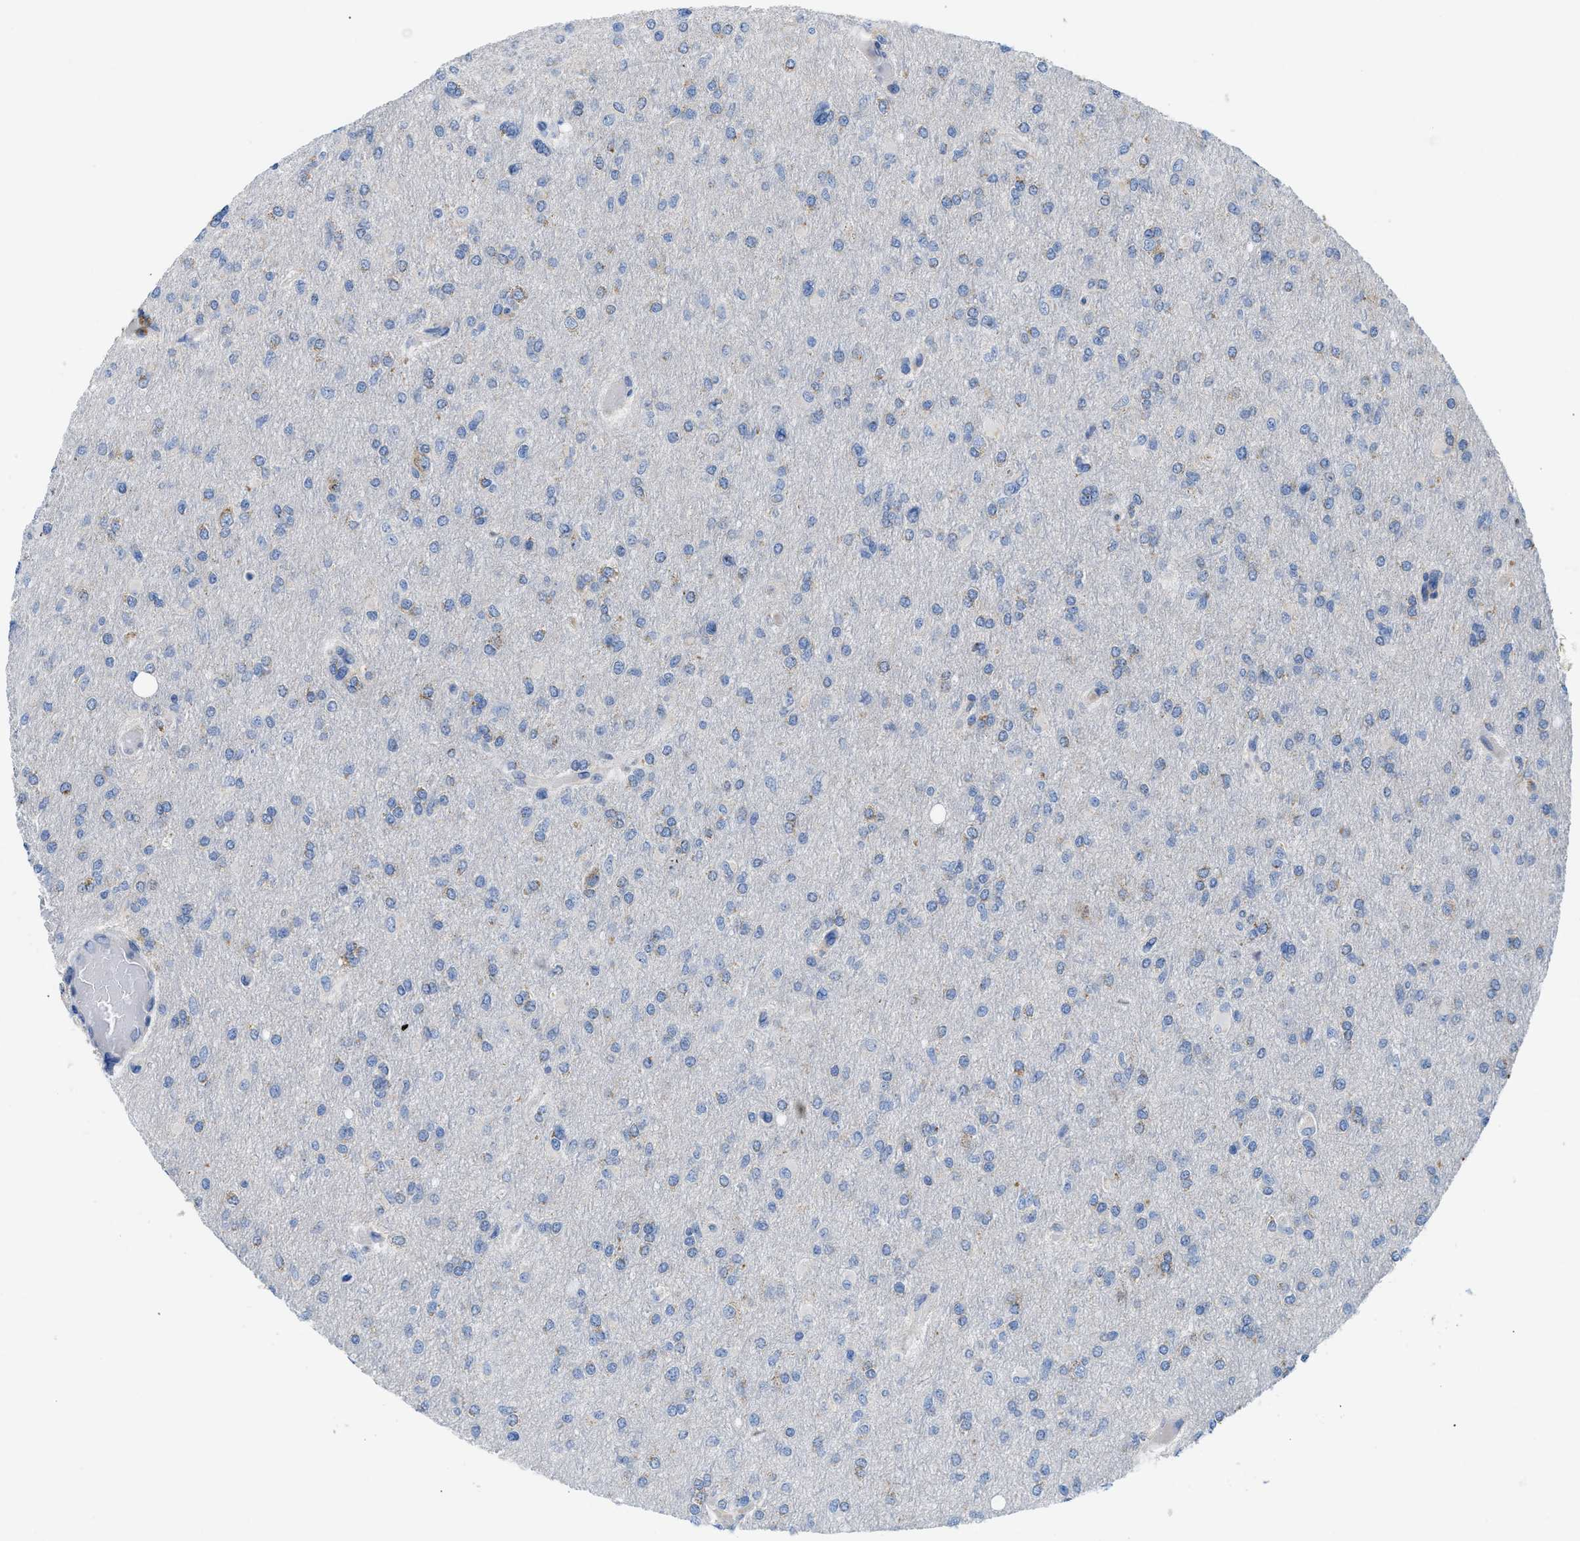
{"staining": {"intensity": "weak", "quantity": "<25%", "location": "cytoplasmic/membranous"}, "tissue": "glioma", "cell_type": "Tumor cells", "image_type": "cancer", "snomed": [{"axis": "morphology", "description": "Glioma, malignant, High grade"}, {"axis": "topography", "description": "Cerebral cortex"}], "caption": "This is an IHC photomicrograph of glioma. There is no expression in tumor cells.", "gene": "SLC25A13", "patient": {"sex": "female", "age": 36}}